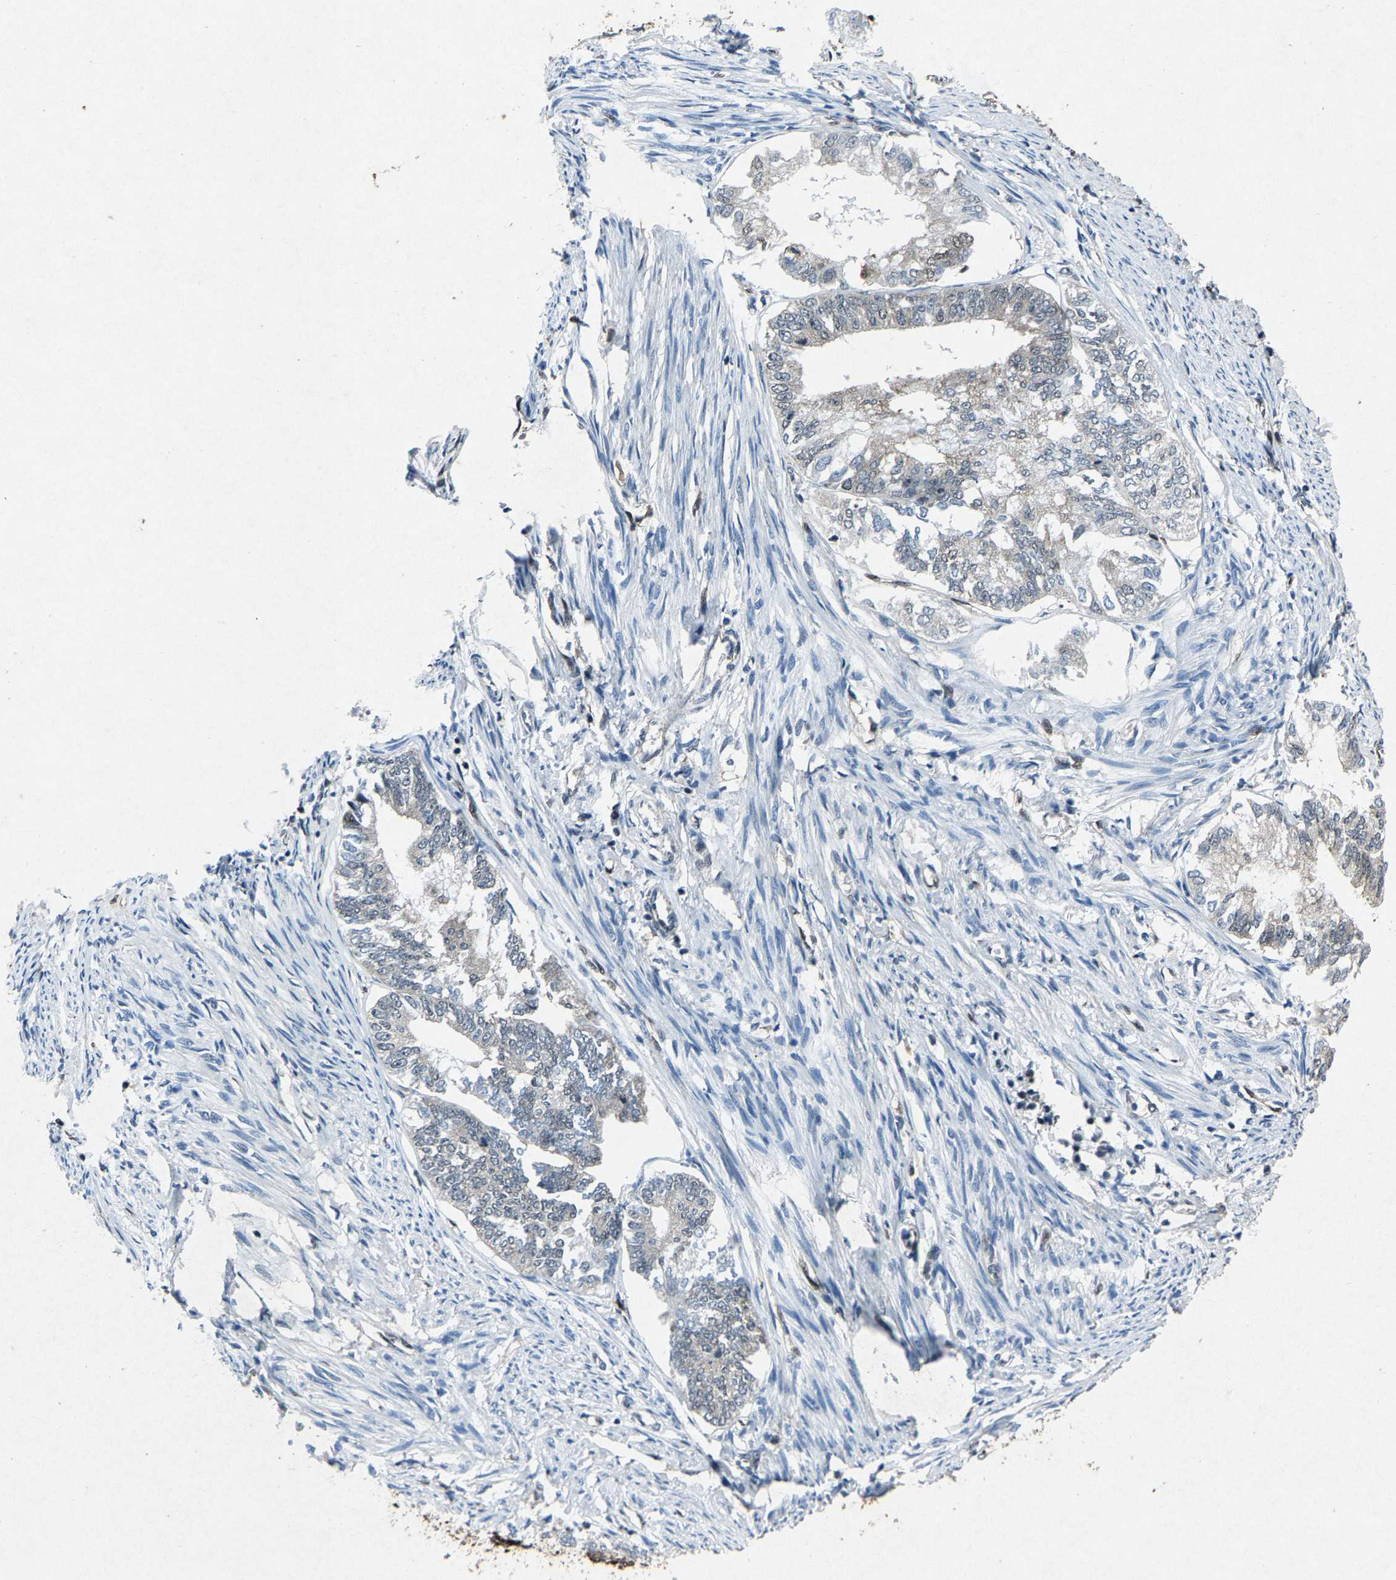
{"staining": {"intensity": "weak", "quantity": "<25%", "location": "cytoplasmic/membranous"}, "tissue": "endometrial cancer", "cell_type": "Tumor cells", "image_type": "cancer", "snomed": [{"axis": "morphology", "description": "Adenocarcinoma, NOS"}, {"axis": "topography", "description": "Endometrium"}], "caption": "Endometrial cancer was stained to show a protein in brown. There is no significant expression in tumor cells.", "gene": "ATXN3", "patient": {"sex": "female", "age": 86}}